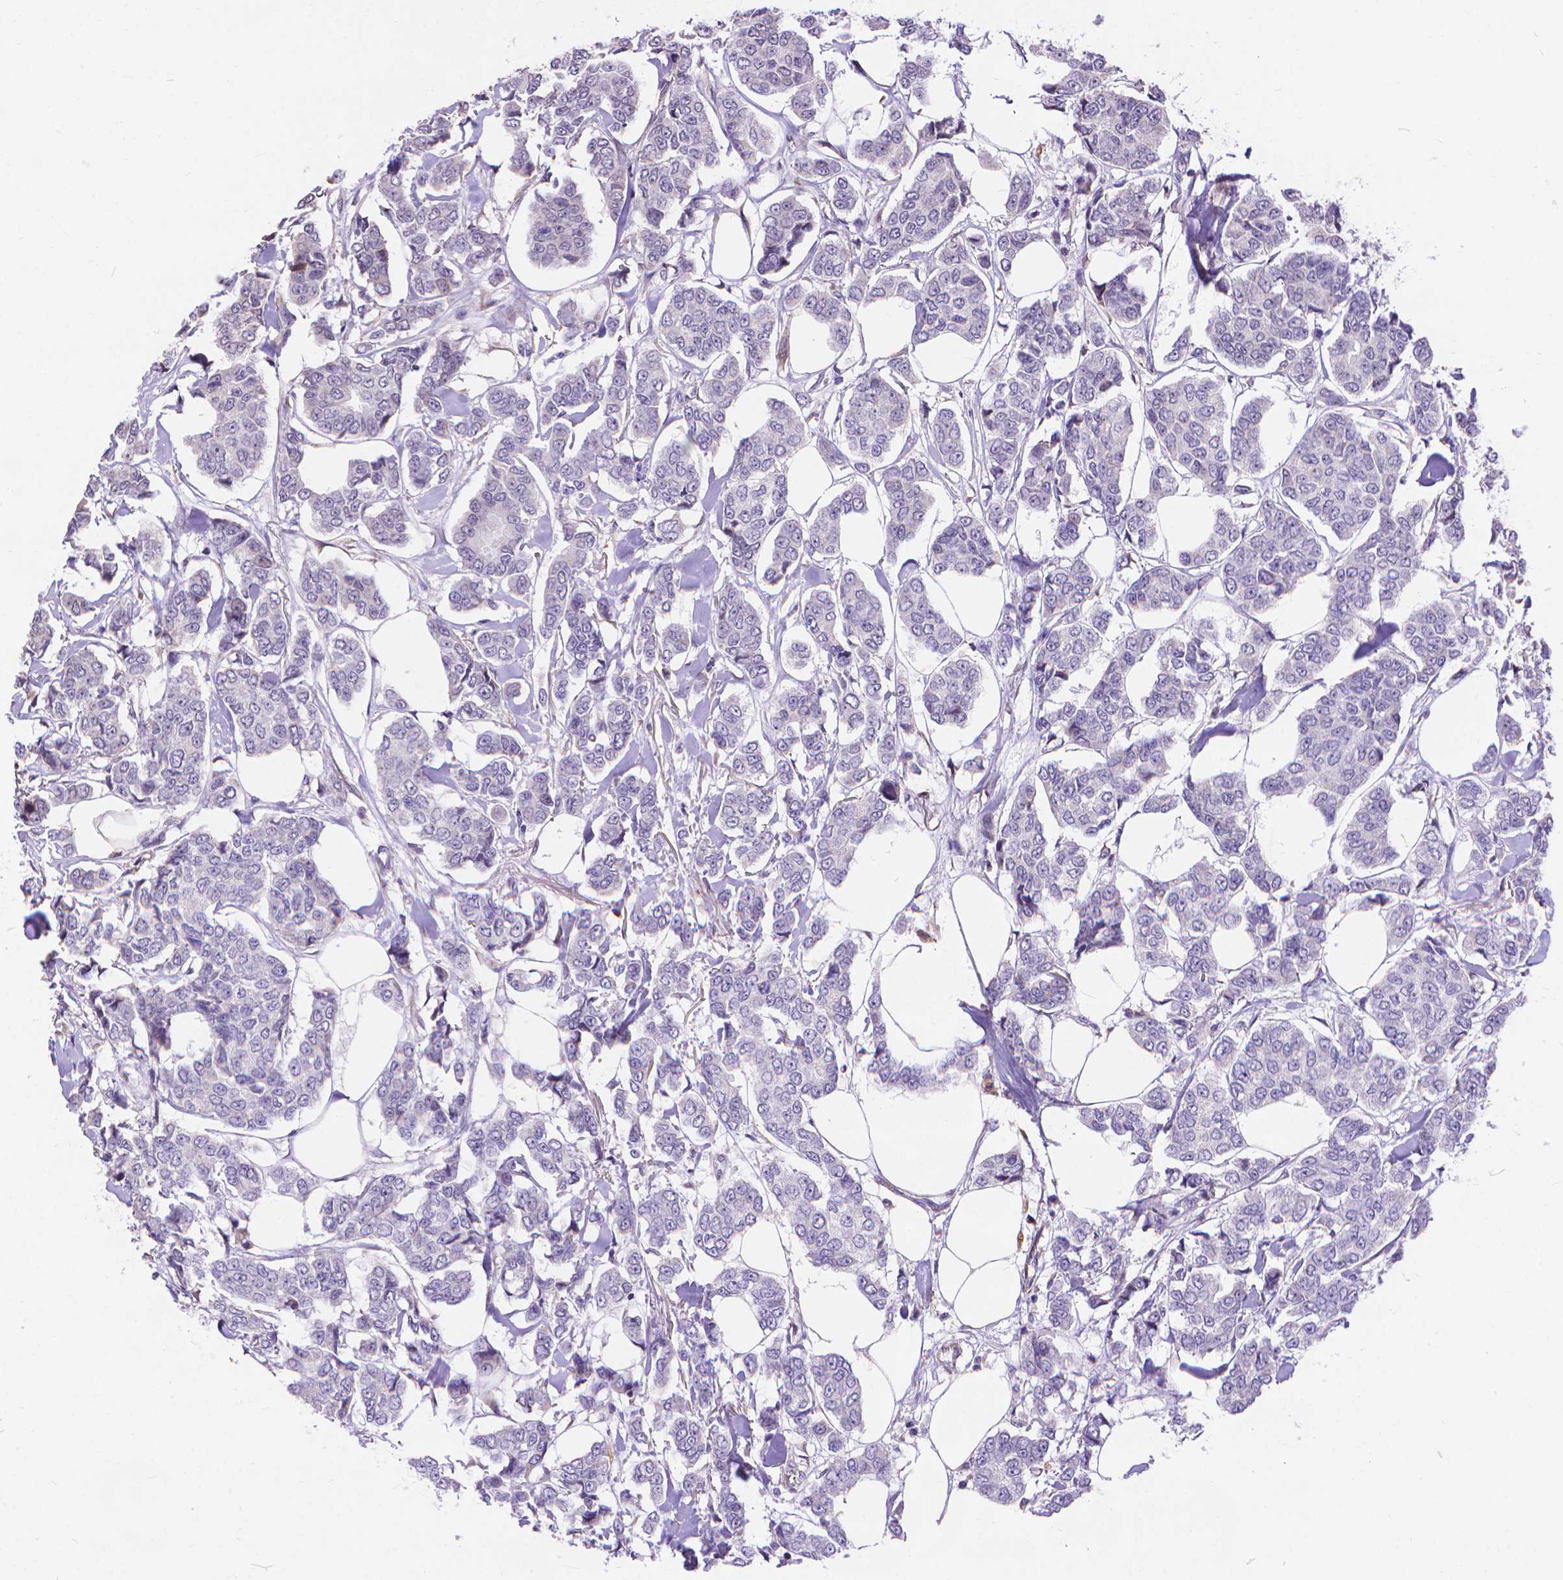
{"staining": {"intensity": "negative", "quantity": "none", "location": "none"}, "tissue": "breast cancer", "cell_type": "Tumor cells", "image_type": "cancer", "snomed": [{"axis": "morphology", "description": "Duct carcinoma"}, {"axis": "topography", "description": "Breast"}], "caption": "Immunohistochemistry histopathology image of neoplastic tissue: infiltrating ductal carcinoma (breast) stained with DAB shows no significant protein expression in tumor cells.", "gene": "TMEM135", "patient": {"sex": "female", "age": 94}}